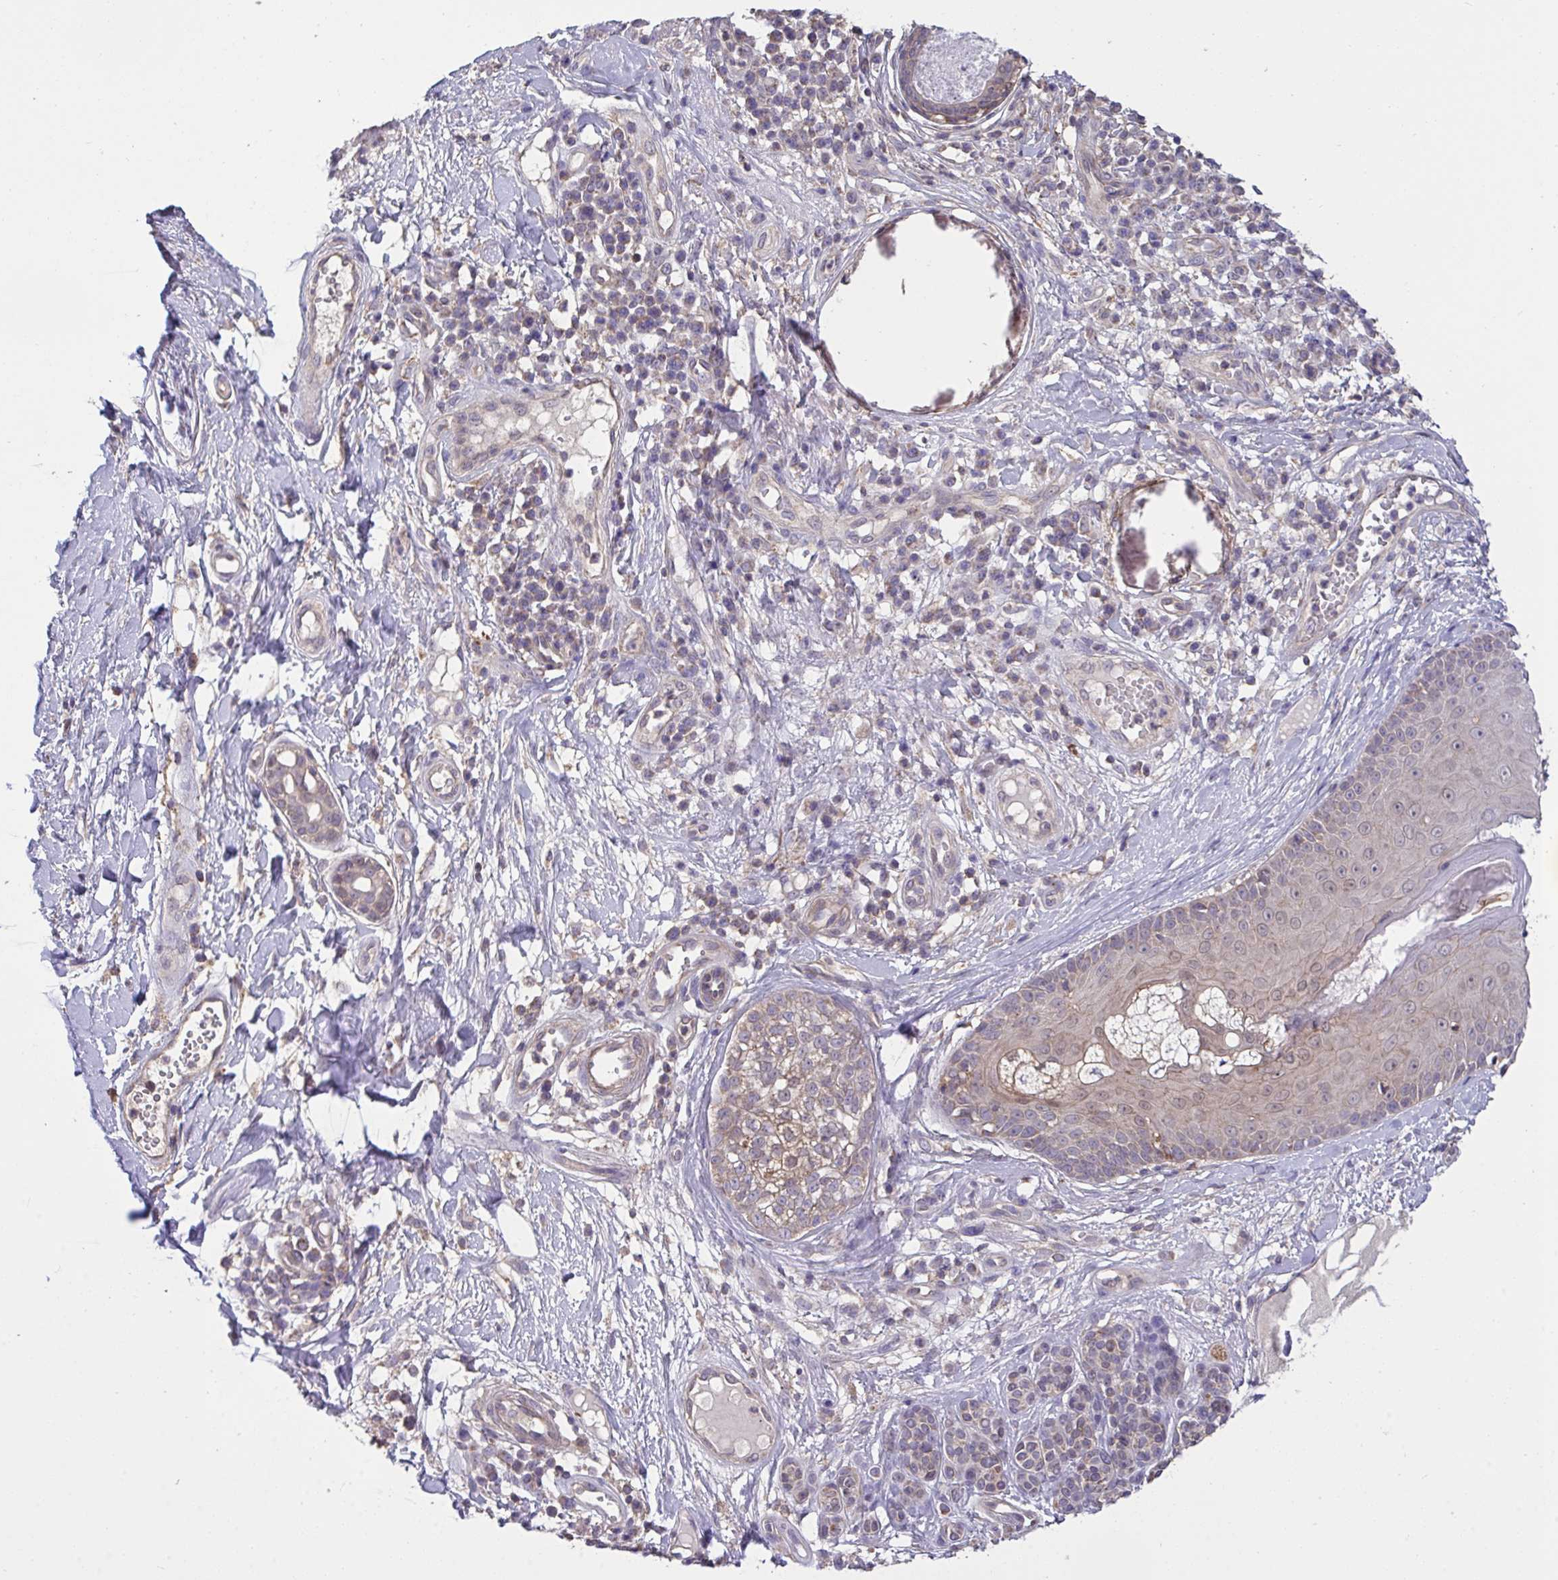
{"staining": {"intensity": "negative", "quantity": "none", "location": "none"}, "tissue": "skin cancer", "cell_type": "Tumor cells", "image_type": "cancer", "snomed": [{"axis": "morphology", "description": "Basal cell carcinoma"}, {"axis": "topography", "description": "Skin"}], "caption": "Immunohistochemistry of skin cancer (basal cell carcinoma) displays no staining in tumor cells.", "gene": "PPM1H", "patient": {"sex": "female", "age": 89}}